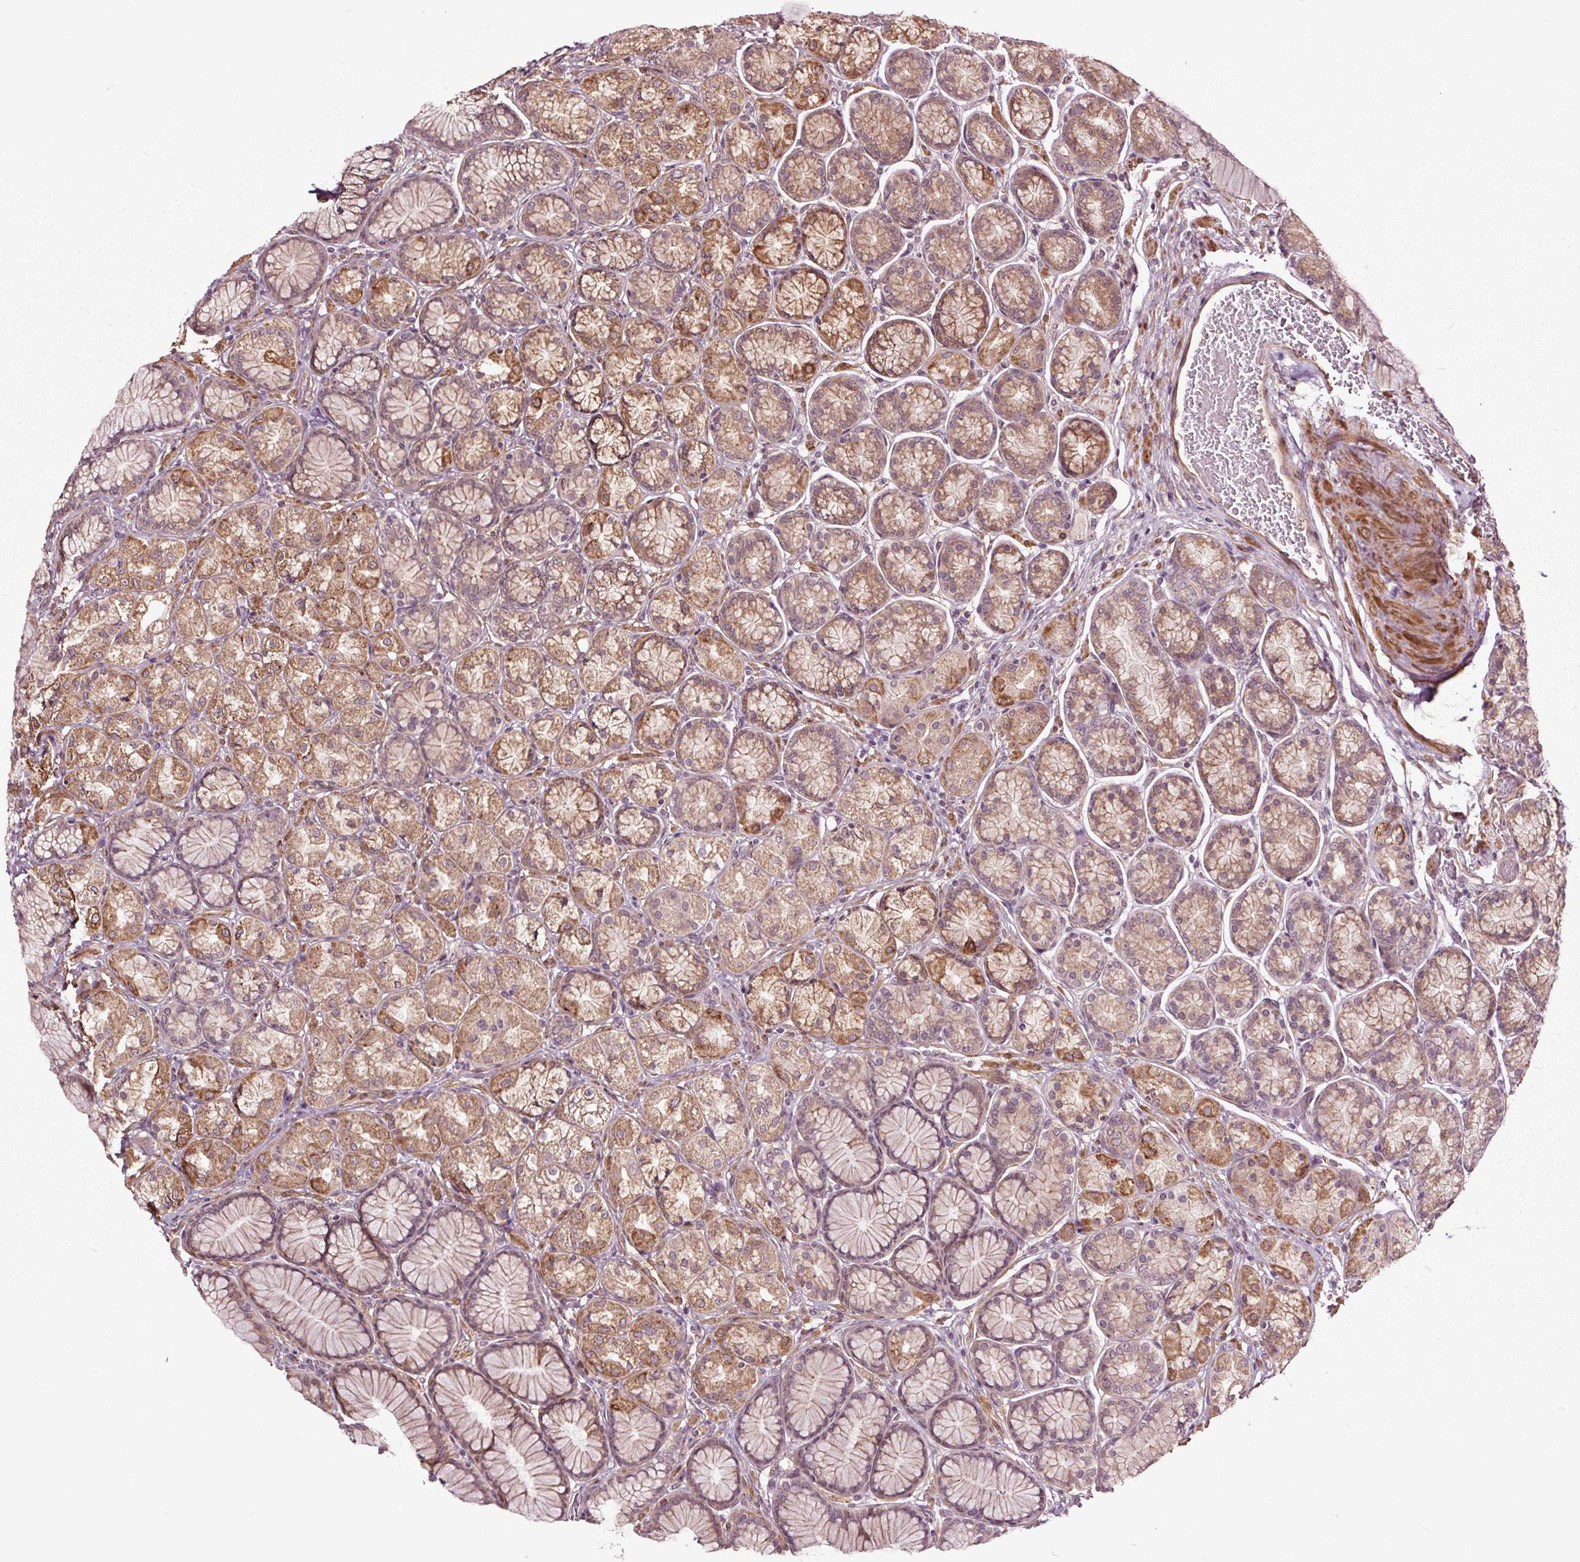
{"staining": {"intensity": "strong", "quantity": "25%-75%", "location": "cytoplasmic/membranous"}, "tissue": "stomach", "cell_type": "Glandular cells", "image_type": "normal", "snomed": [{"axis": "morphology", "description": "Normal tissue, NOS"}, {"axis": "morphology", "description": "Adenocarcinoma, NOS"}, {"axis": "morphology", "description": "Adenocarcinoma, High grade"}, {"axis": "topography", "description": "Stomach, upper"}, {"axis": "topography", "description": "Stomach"}], "caption": "Immunohistochemistry (IHC) histopathology image of unremarkable stomach stained for a protein (brown), which demonstrates high levels of strong cytoplasmic/membranous positivity in approximately 25%-75% of glandular cells.", "gene": "HAUS5", "patient": {"sex": "female", "age": 65}}